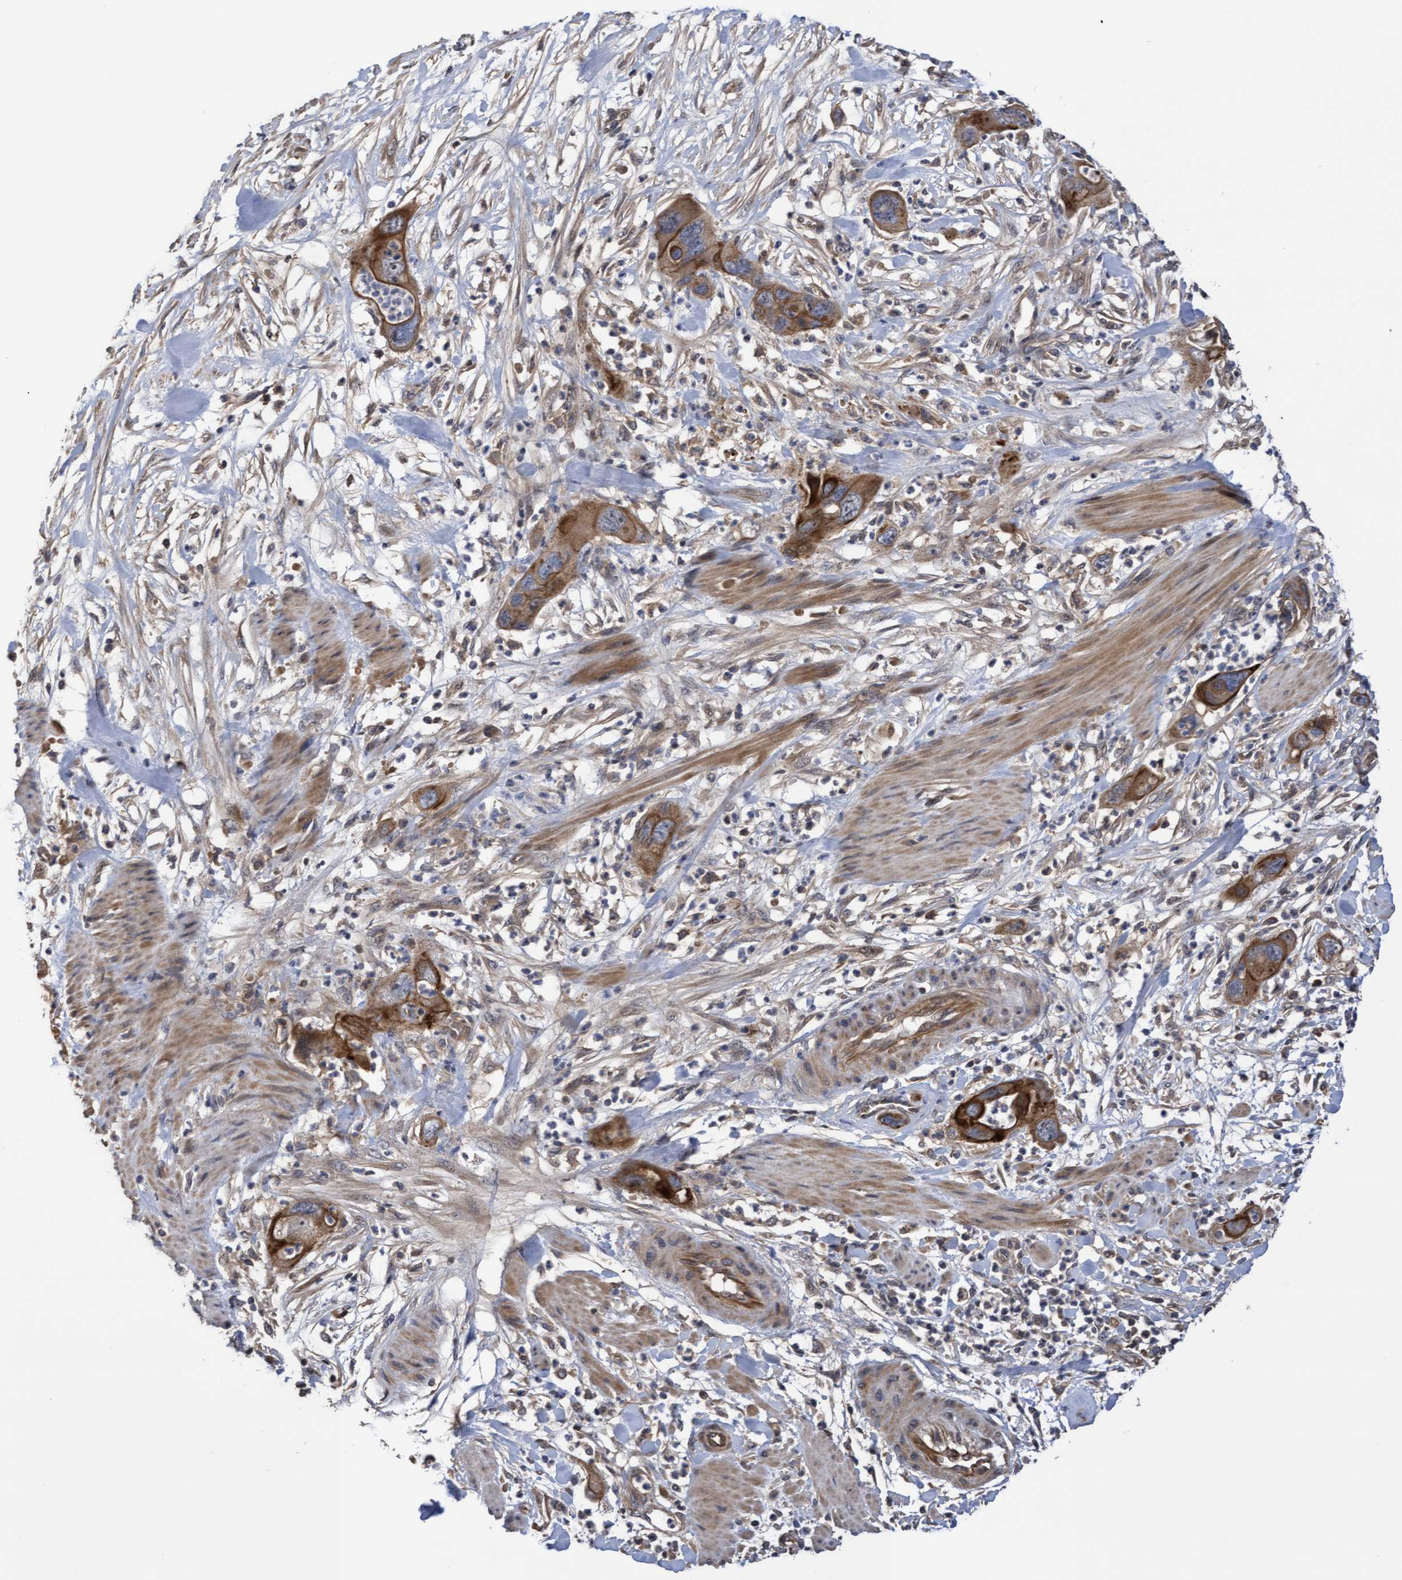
{"staining": {"intensity": "strong", "quantity": ">75%", "location": "cytoplasmic/membranous"}, "tissue": "pancreatic cancer", "cell_type": "Tumor cells", "image_type": "cancer", "snomed": [{"axis": "morphology", "description": "Adenocarcinoma, NOS"}, {"axis": "topography", "description": "Pancreas"}], "caption": "An image showing strong cytoplasmic/membranous positivity in approximately >75% of tumor cells in pancreatic cancer (adenocarcinoma), as visualized by brown immunohistochemical staining.", "gene": "COBL", "patient": {"sex": "female", "age": 71}}